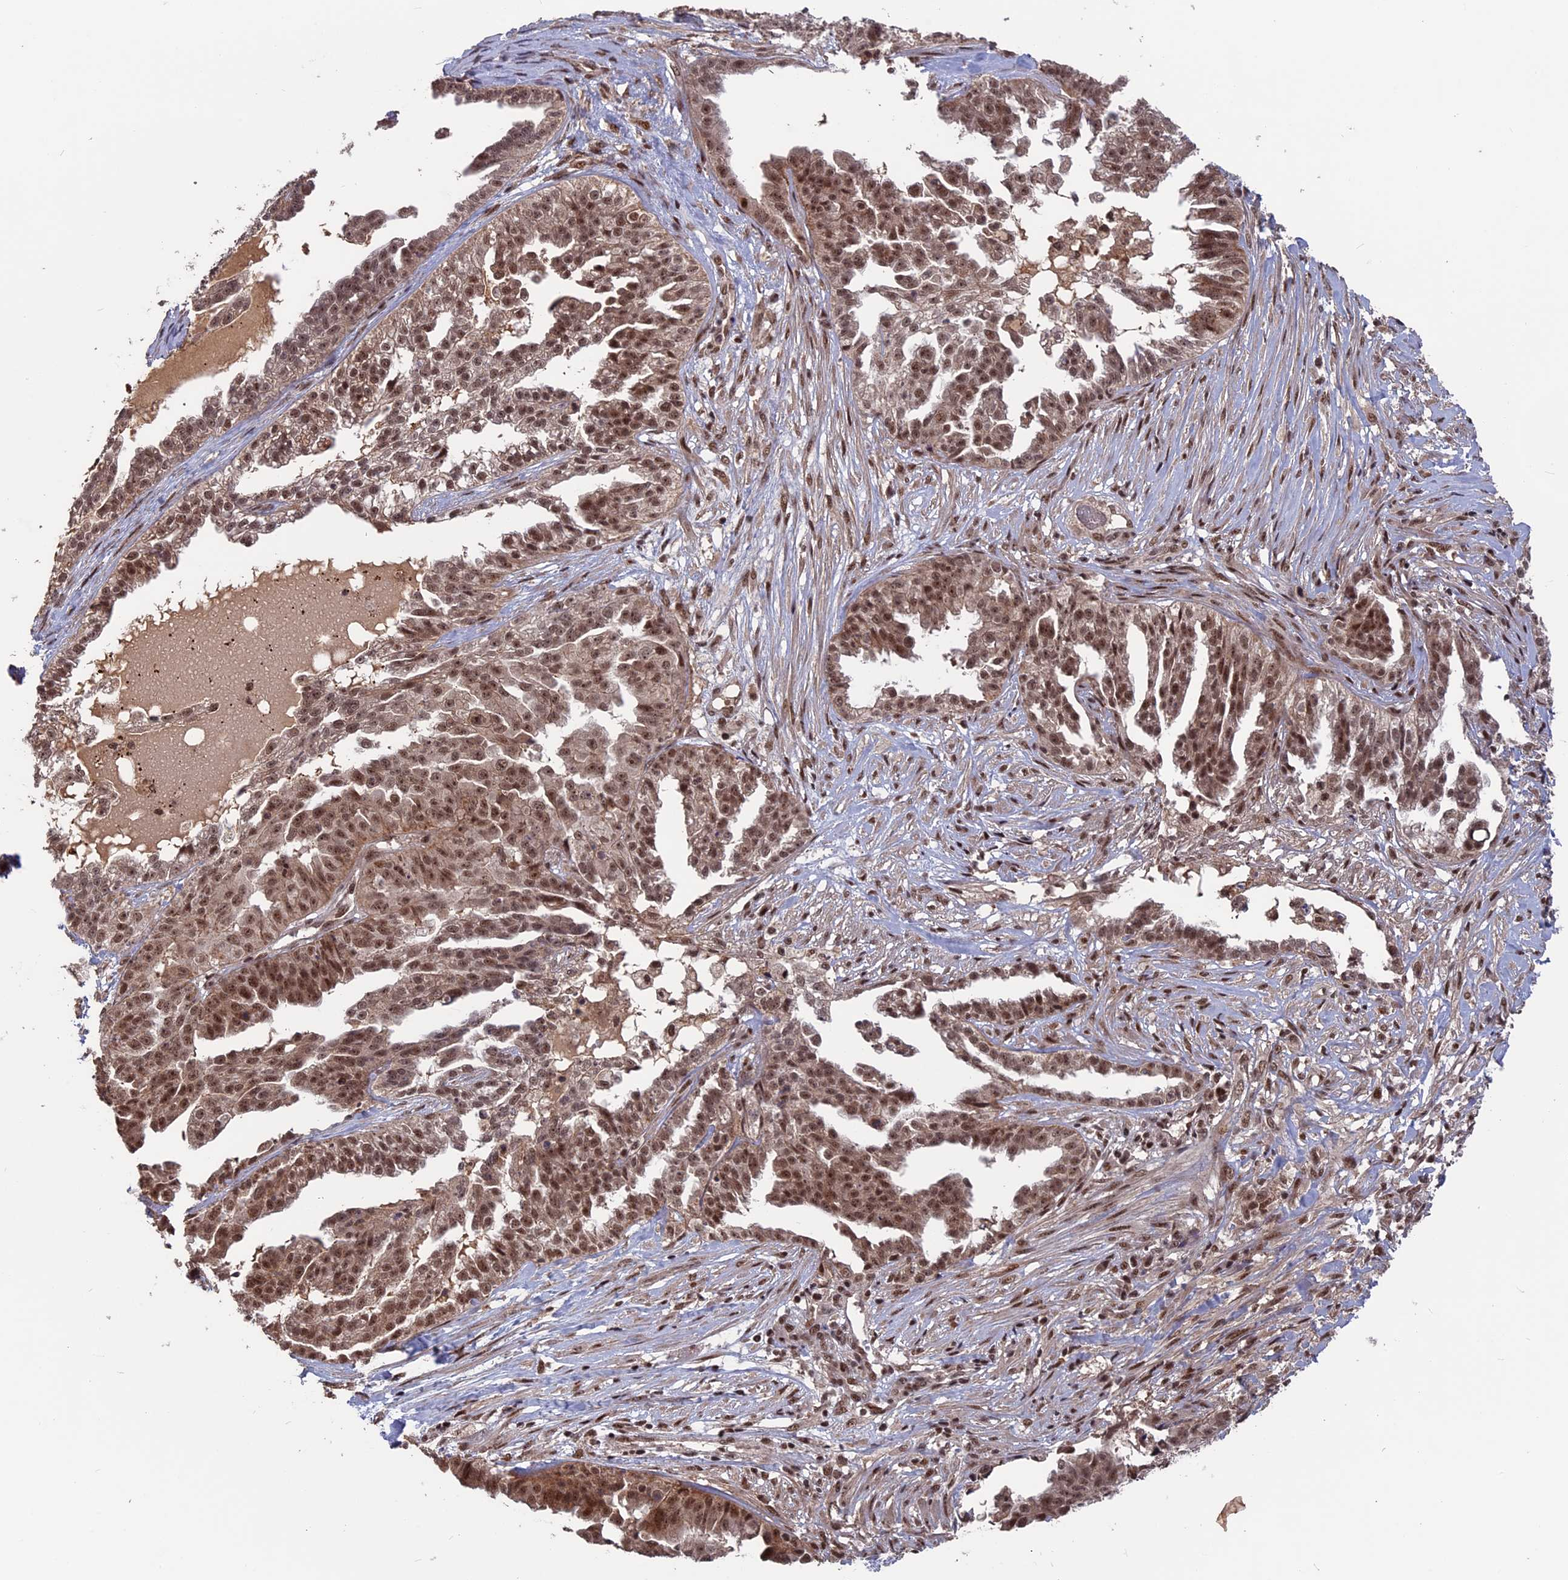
{"staining": {"intensity": "moderate", "quantity": ">75%", "location": "nuclear"}, "tissue": "ovarian cancer", "cell_type": "Tumor cells", "image_type": "cancer", "snomed": [{"axis": "morphology", "description": "Cystadenocarcinoma, serous, NOS"}, {"axis": "topography", "description": "Ovary"}], "caption": "Ovarian cancer tissue demonstrates moderate nuclear staining in about >75% of tumor cells (IHC, brightfield microscopy, high magnification).", "gene": "CACTIN", "patient": {"sex": "female", "age": 58}}